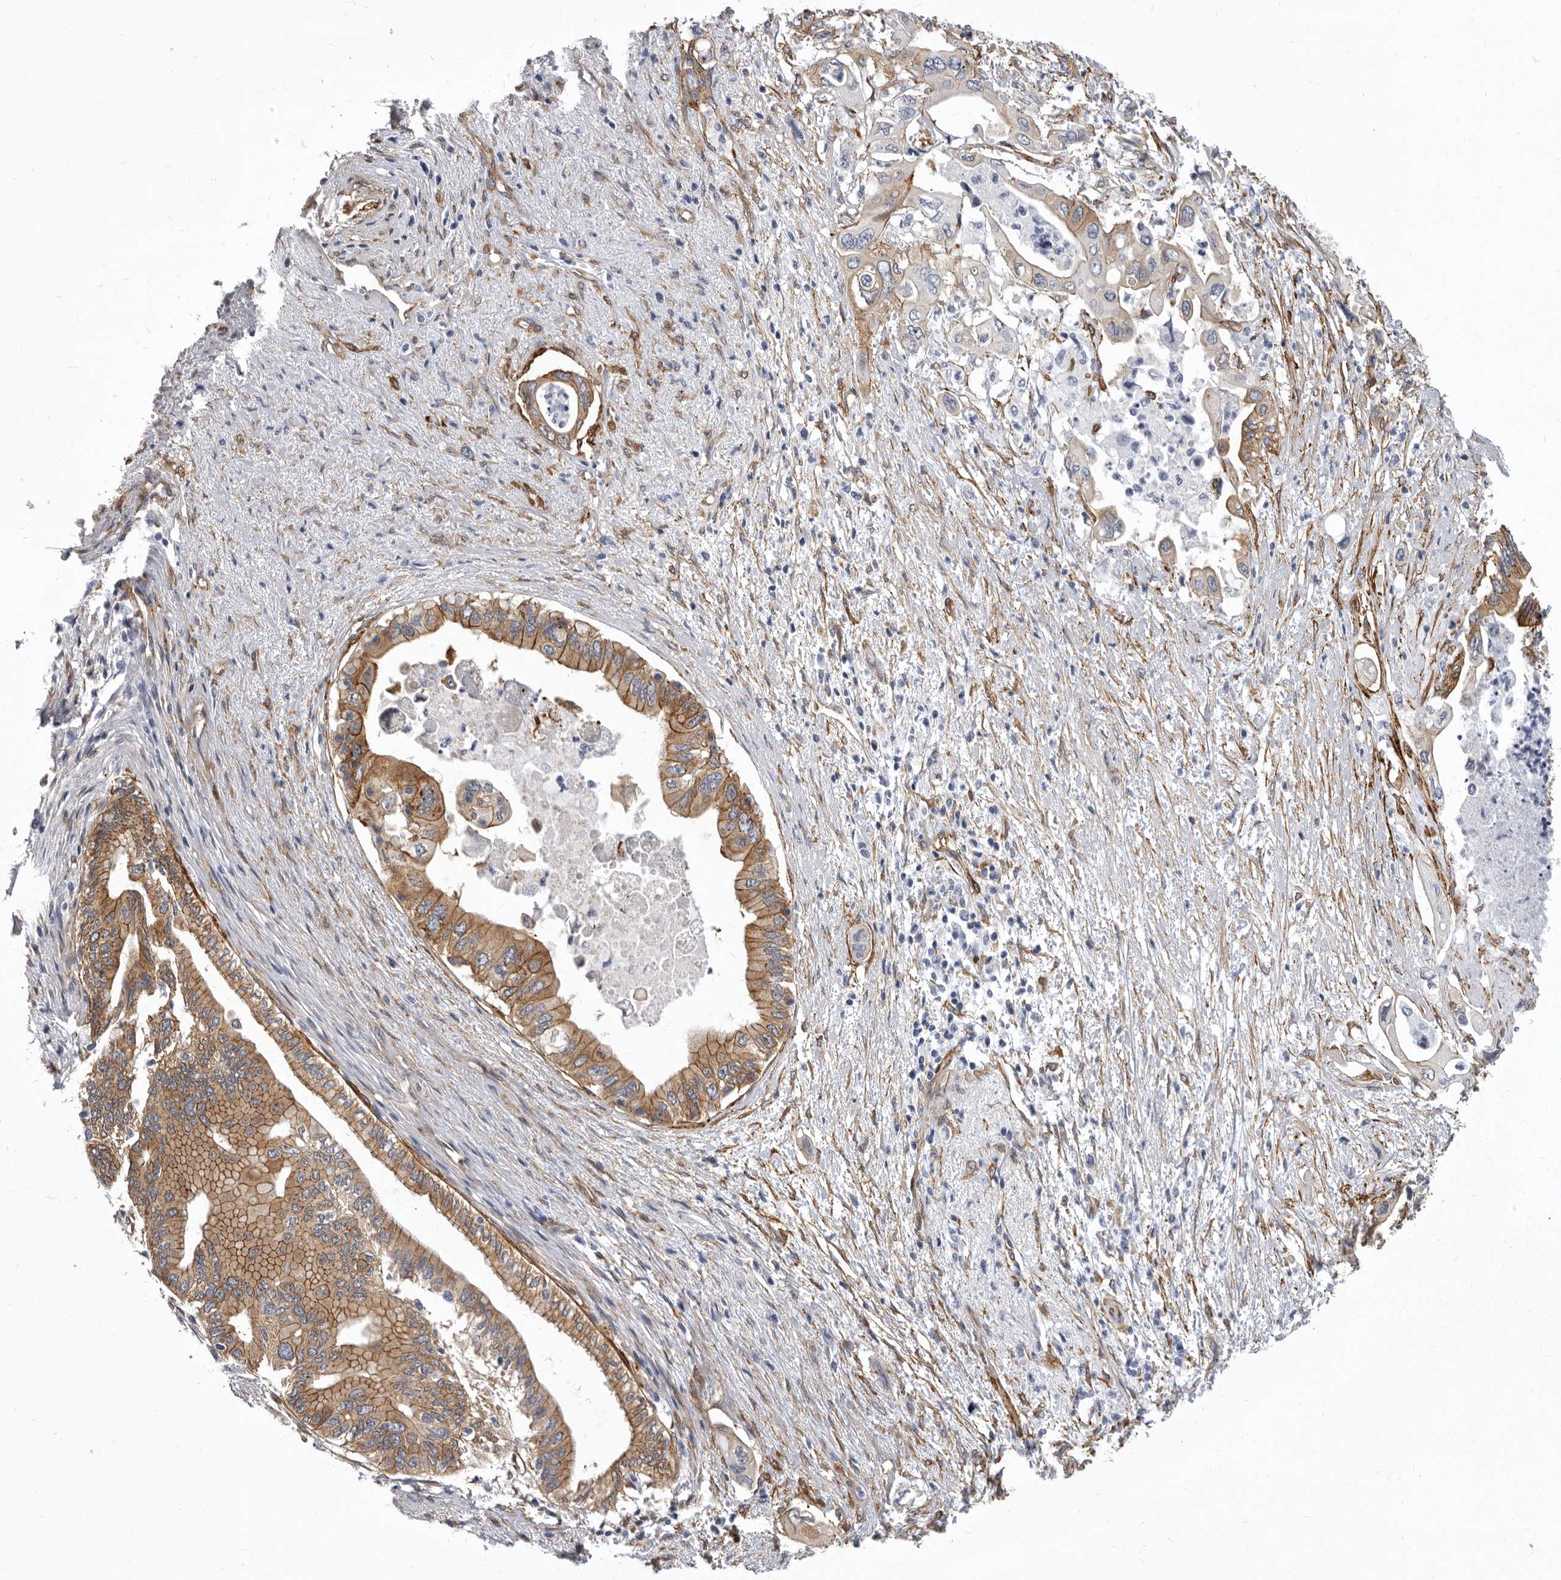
{"staining": {"intensity": "moderate", "quantity": ">75%", "location": "cytoplasmic/membranous"}, "tissue": "pancreatic cancer", "cell_type": "Tumor cells", "image_type": "cancer", "snomed": [{"axis": "morphology", "description": "Adenocarcinoma, NOS"}, {"axis": "topography", "description": "Pancreas"}], "caption": "Approximately >75% of tumor cells in pancreatic cancer display moderate cytoplasmic/membranous protein positivity as visualized by brown immunohistochemical staining.", "gene": "ENAH", "patient": {"sex": "male", "age": 66}}